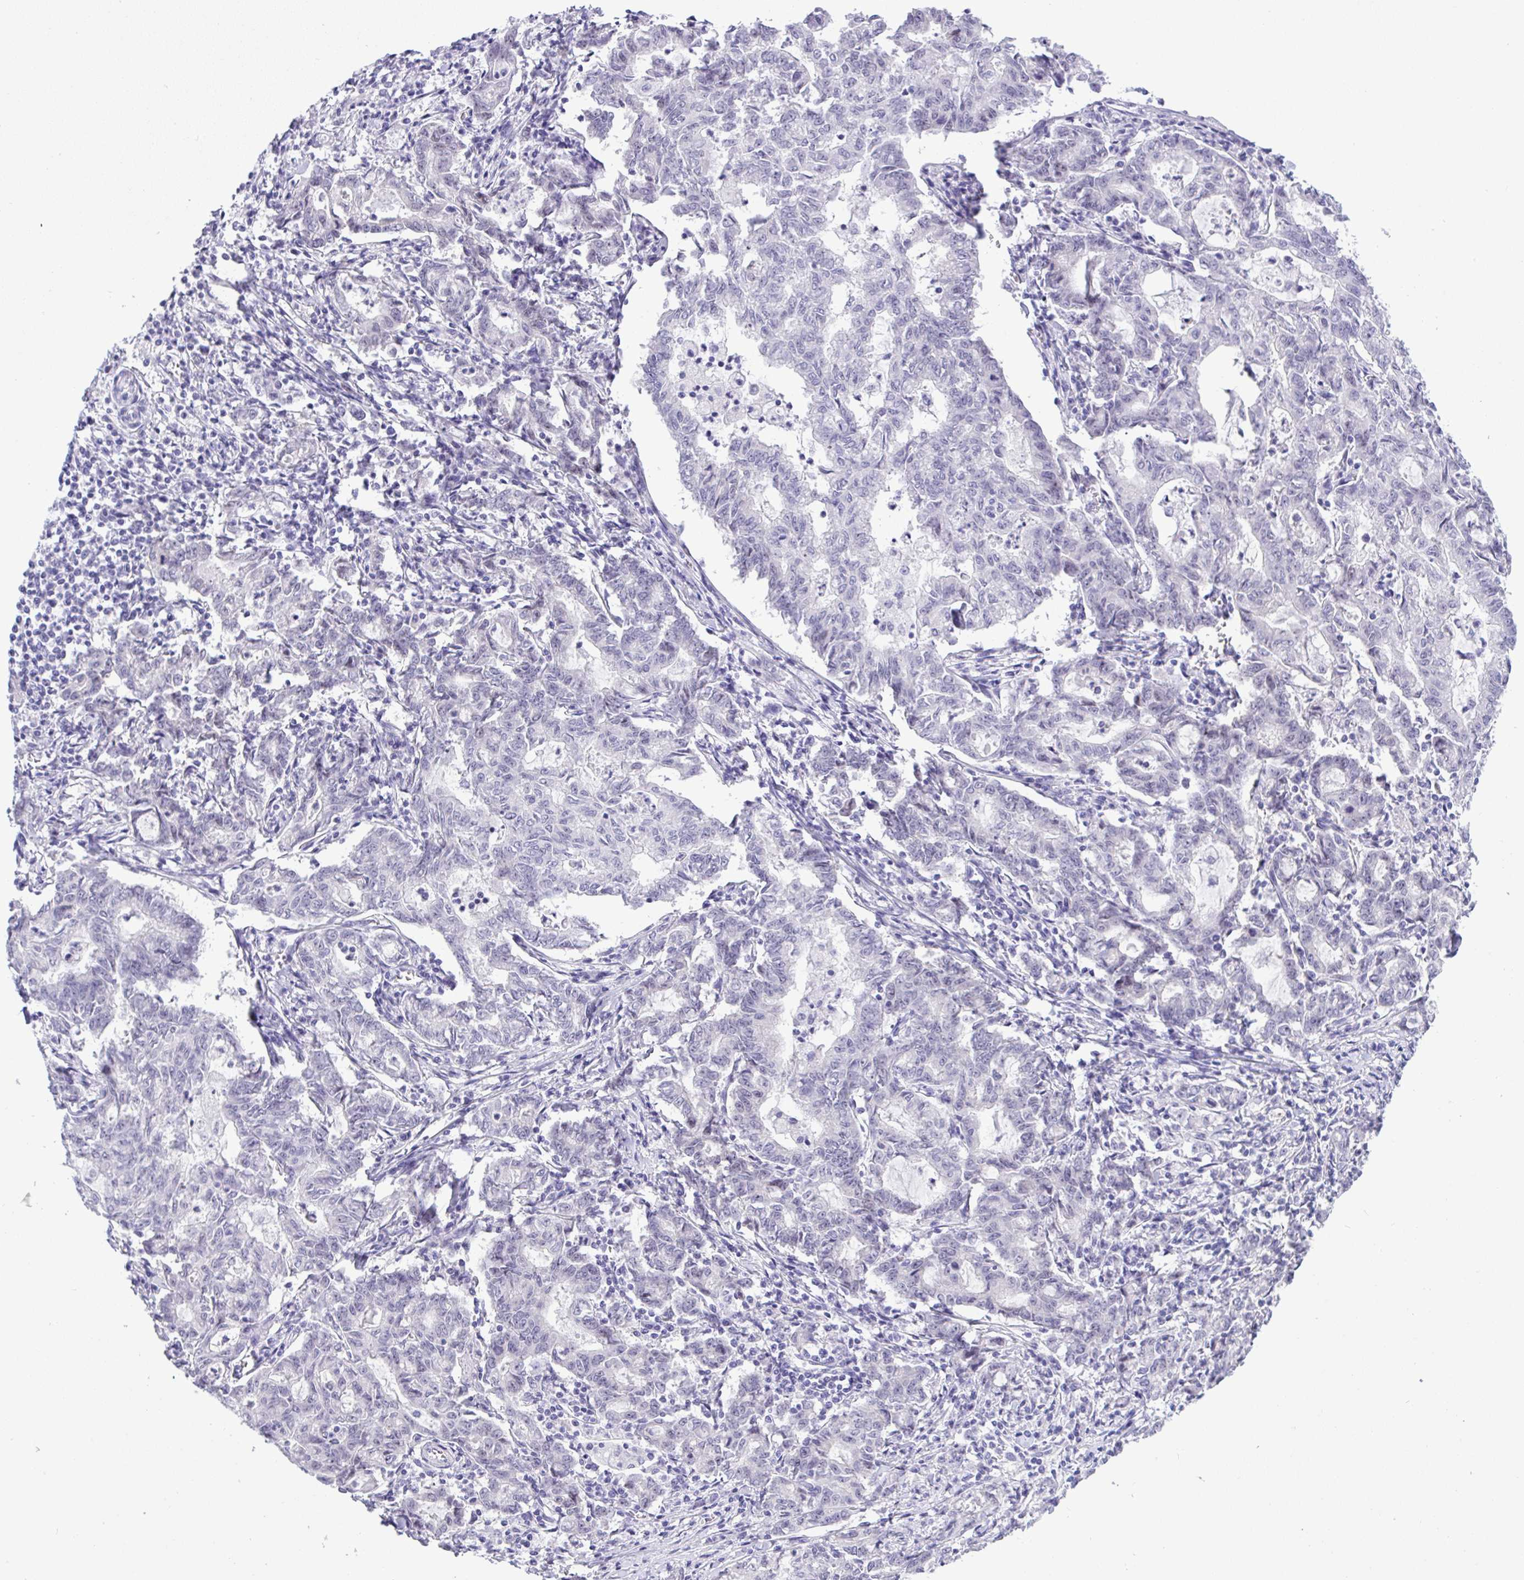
{"staining": {"intensity": "negative", "quantity": "none", "location": "none"}, "tissue": "stomach cancer", "cell_type": "Tumor cells", "image_type": "cancer", "snomed": [{"axis": "morphology", "description": "Adenocarcinoma, NOS"}, {"axis": "topography", "description": "Stomach, upper"}], "caption": "Tumor cells show no significant expression in stomach cancer (adenocarcinoma).", "gene": "YBX2", "patient": {"sex": "female", "age": 79}}